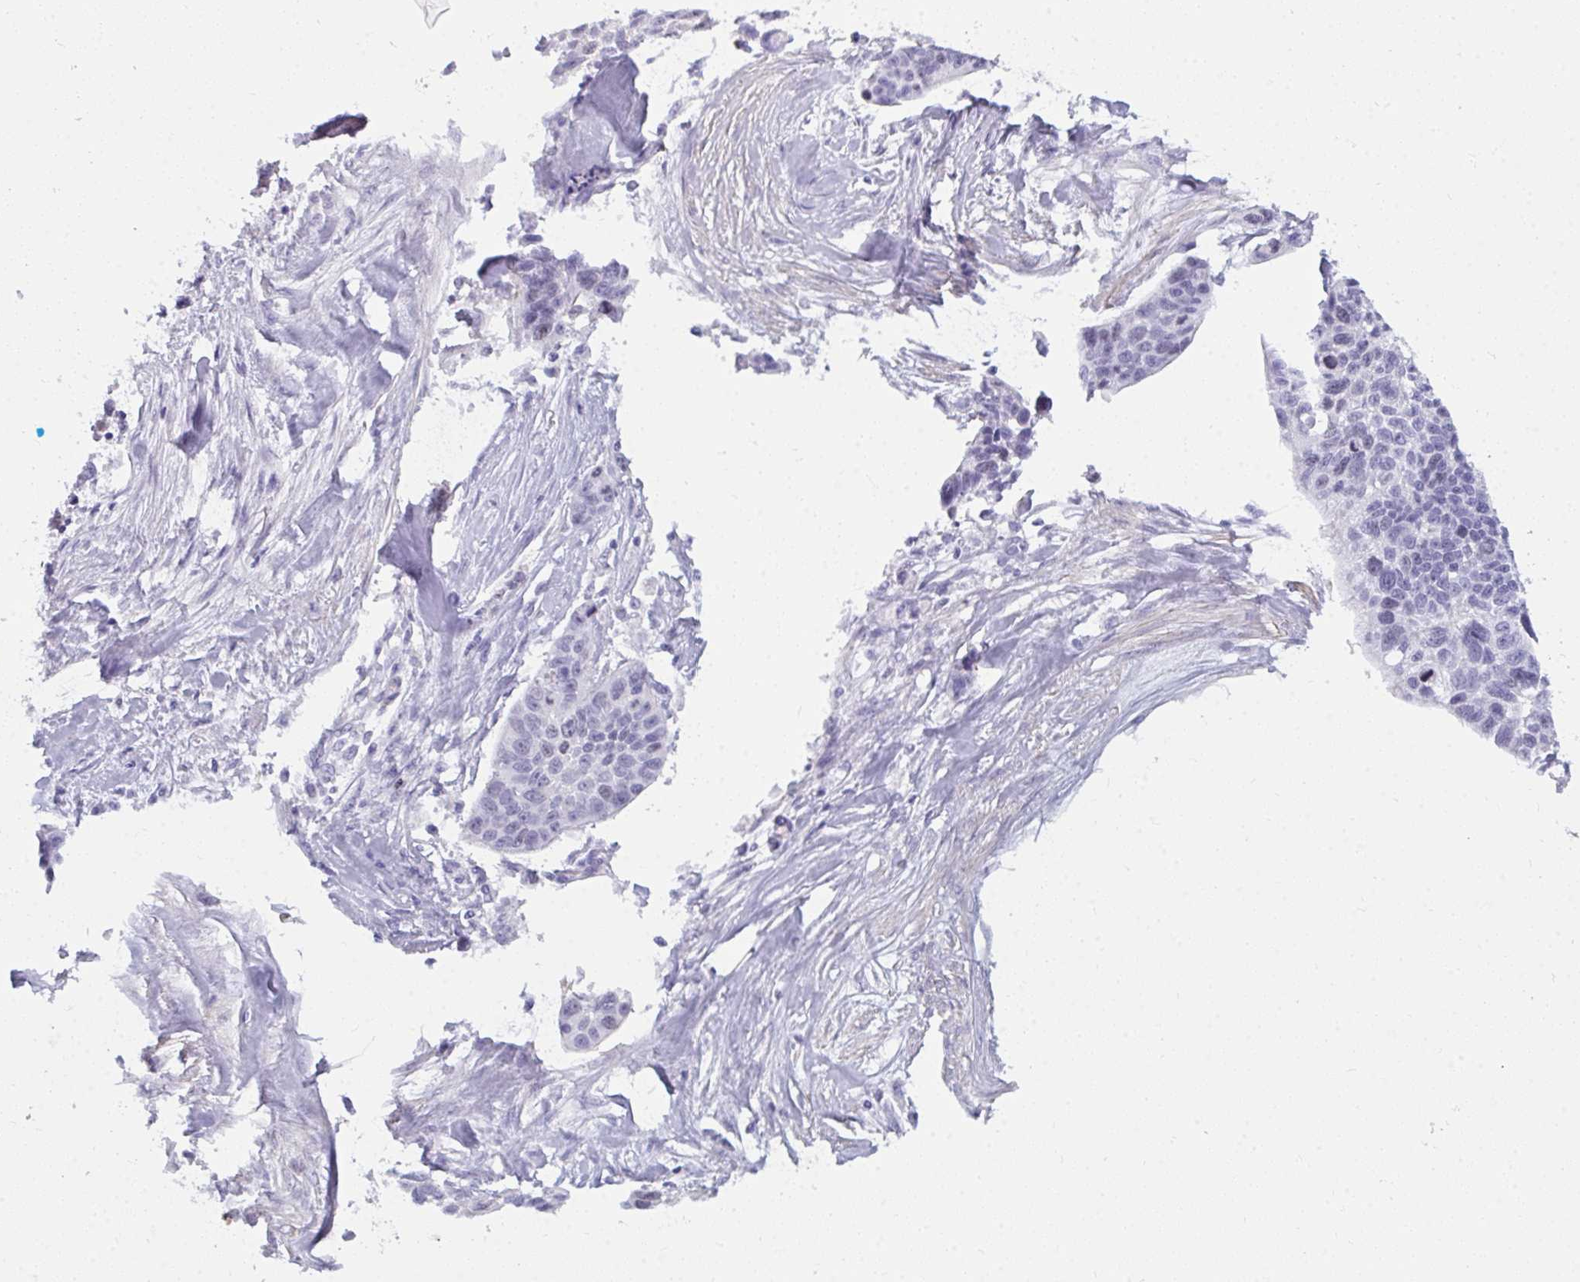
{"staining": {"intensity": "negative", "quantity": "none", "location": "none"}, "tissue": "lung cancer", "cell_type": "Tumor cells", "image_type": "cancer", "snomed": [{"axis": "morphology", "description": "Squamous cell carcinoma, NOS"}, {"axis": "topography", "description": "Lung"}], "caption": "IHC of lung squamous cell carcinoma exhibits no positivity in tumor cells.", "gene": "SUZ12", "patient": {"sex": "male", "age": 62}}